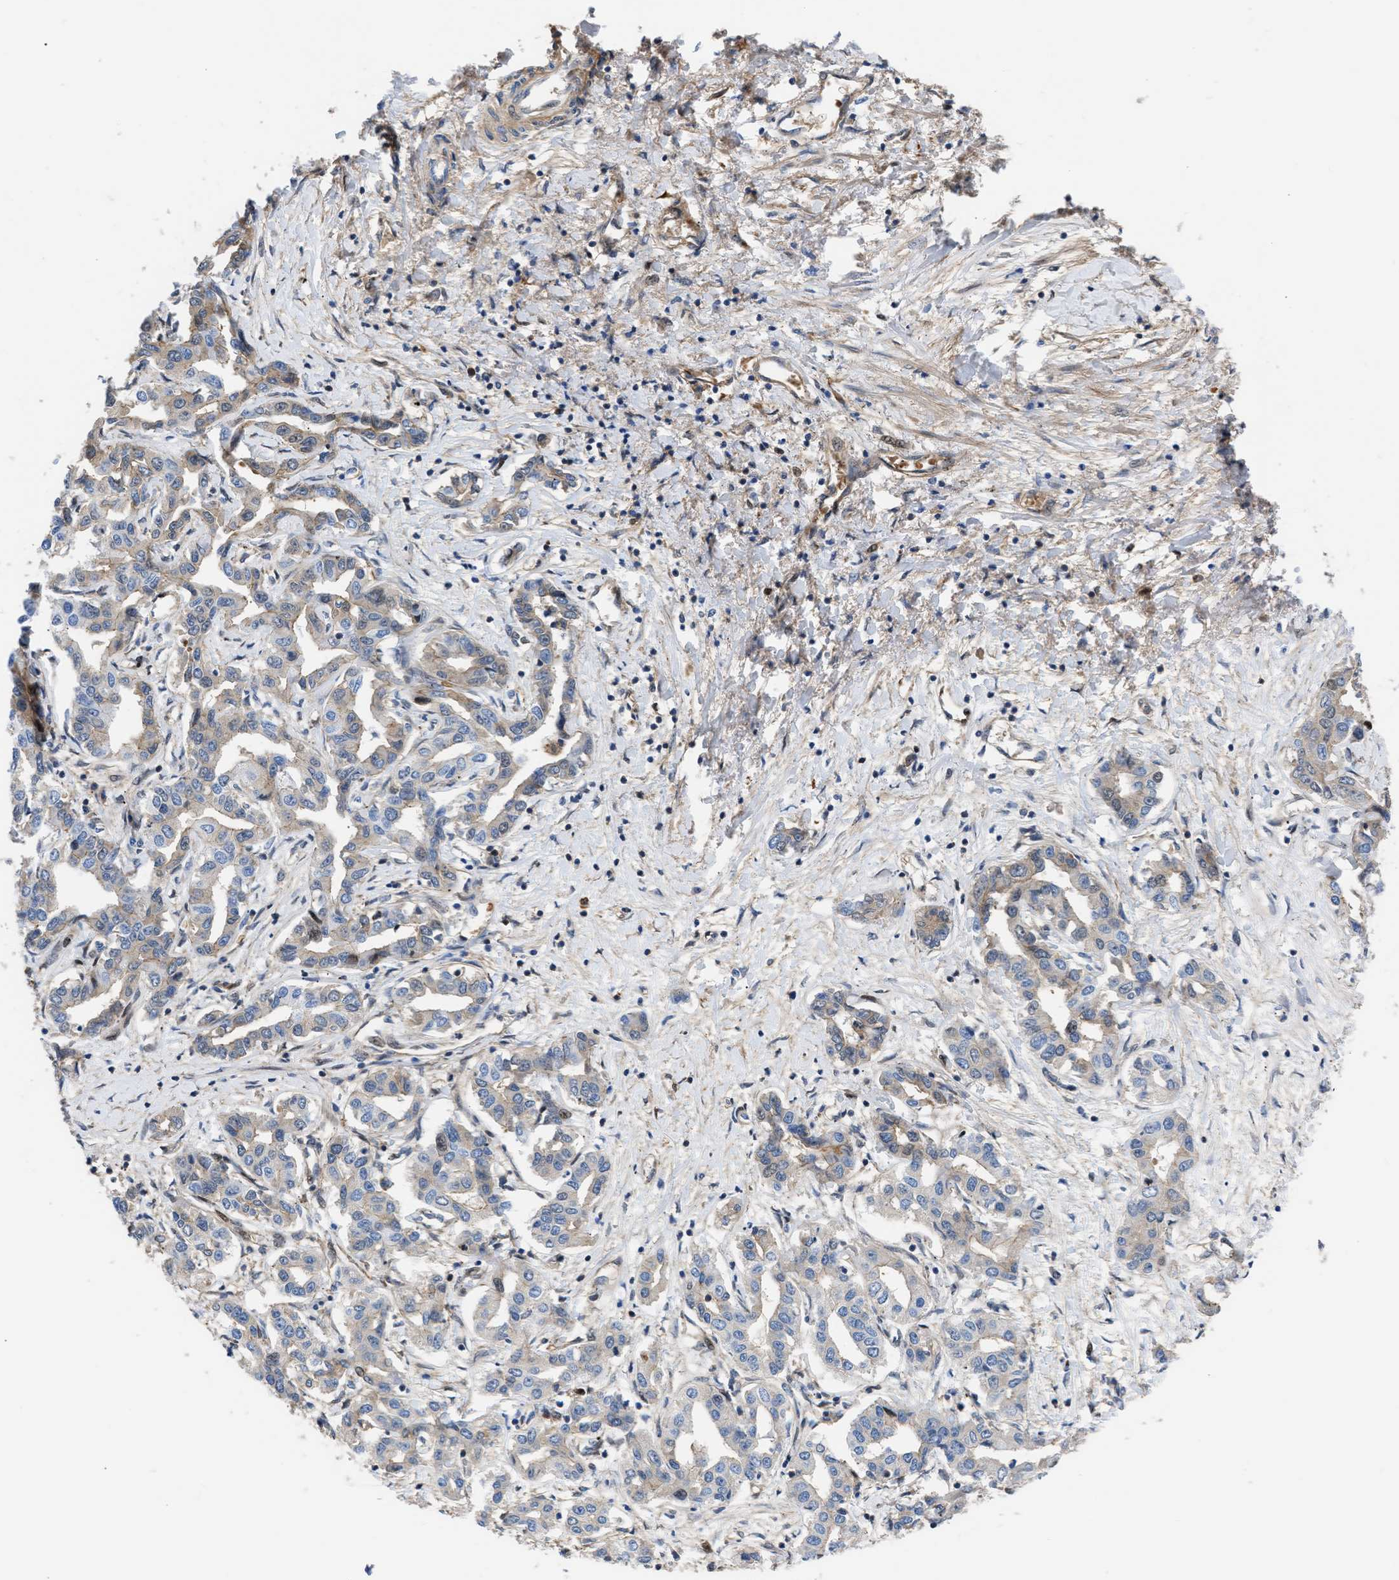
{"staining": {"intensity": "weak", "quantity": "25%-75%", "location": "cytoplasmic/membranous"}, "tissue": "liver cancer", "cell_type": "Tumor cells", "image_type": "cancer", "snomed": [{"axis": "morphology", "description": "Cholangiocarcinoma"}, {"axis": "topography", "description": "Liver"}], "caption": "Brown immunohistochemical staining in liver cancer (cholangiocarcinoma) exhibits weak cytoplasmic/membranous staining in about 25%-75% of tumor cells.", "gene": "MAS1L", "patient": {"sex": "male", "age": 59}}